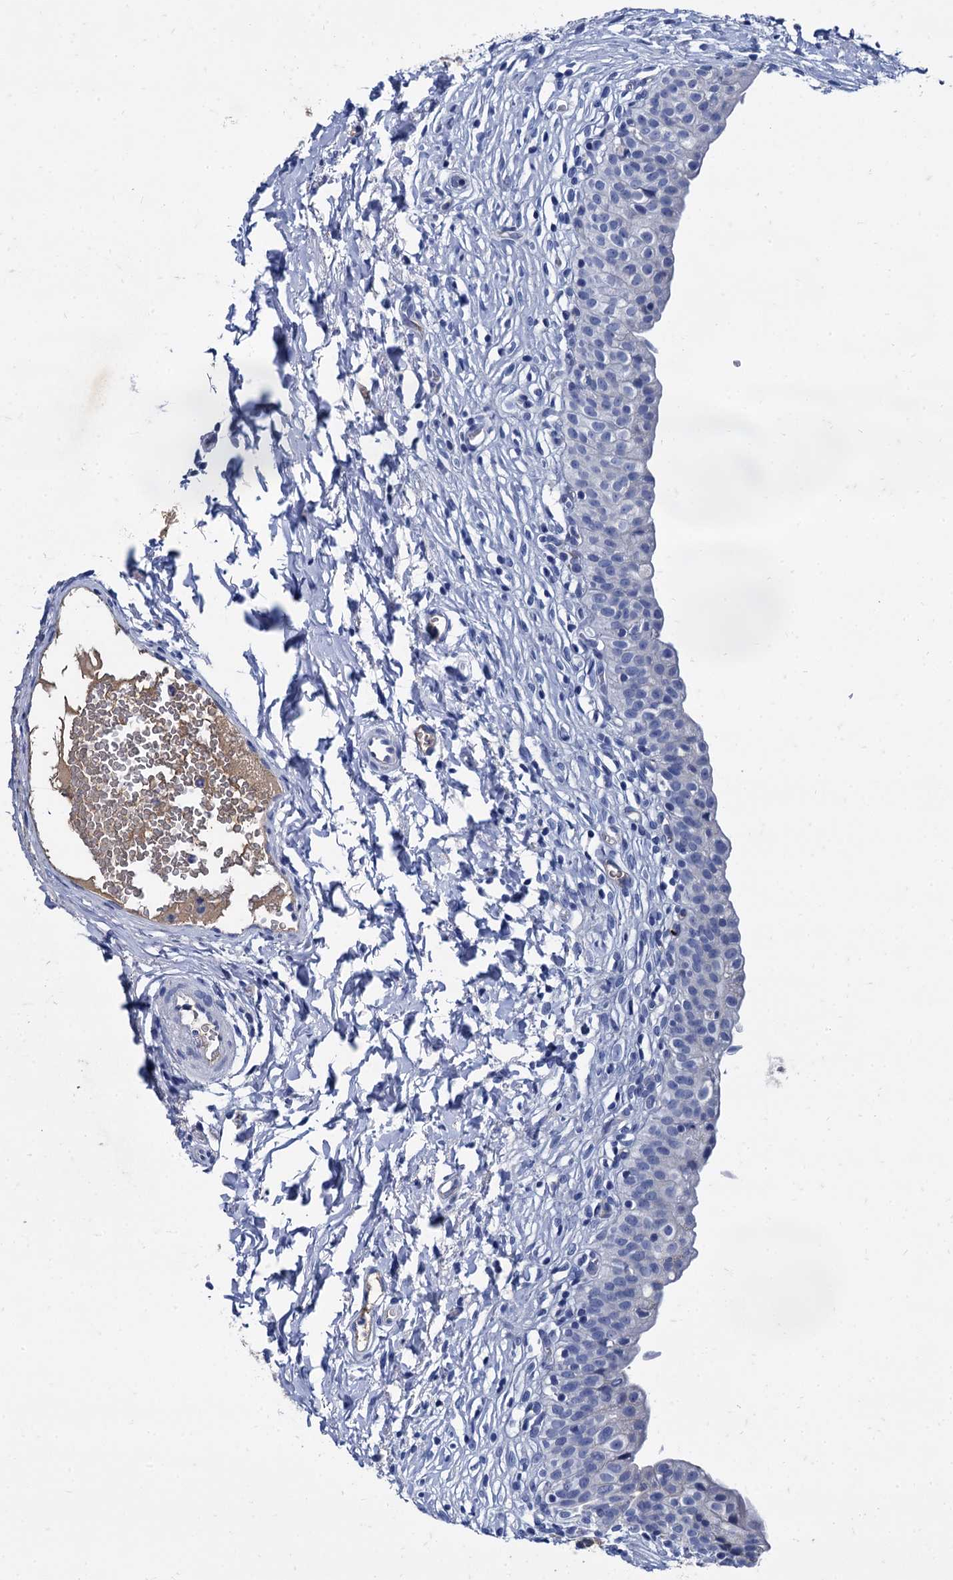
{"staining": {"intensity": "negative", "quantity": "none", "location": "none"}, "tissue": "urinary bladder", "cell_type": "Urothelial cells", "image_type": "normal", "snomed": [{"axis": "morphology", "description": "Normal tissue, NOS"}, {"axis": "topography", "description": "Urinary bladder"}], "caption": "Immunohistochemical staining of benign human urinary bladder demonstrates no significant expression in urothelial cells. The staining was performed using DAB (3,3'-diaminobenzidine) to visualize the protein expression in brown, while the nuclei were stained in blue with hematoxylin (Magnification: 20x).", "gene": "TMEM72", "patient": {"sex": "male", "age": 55}}